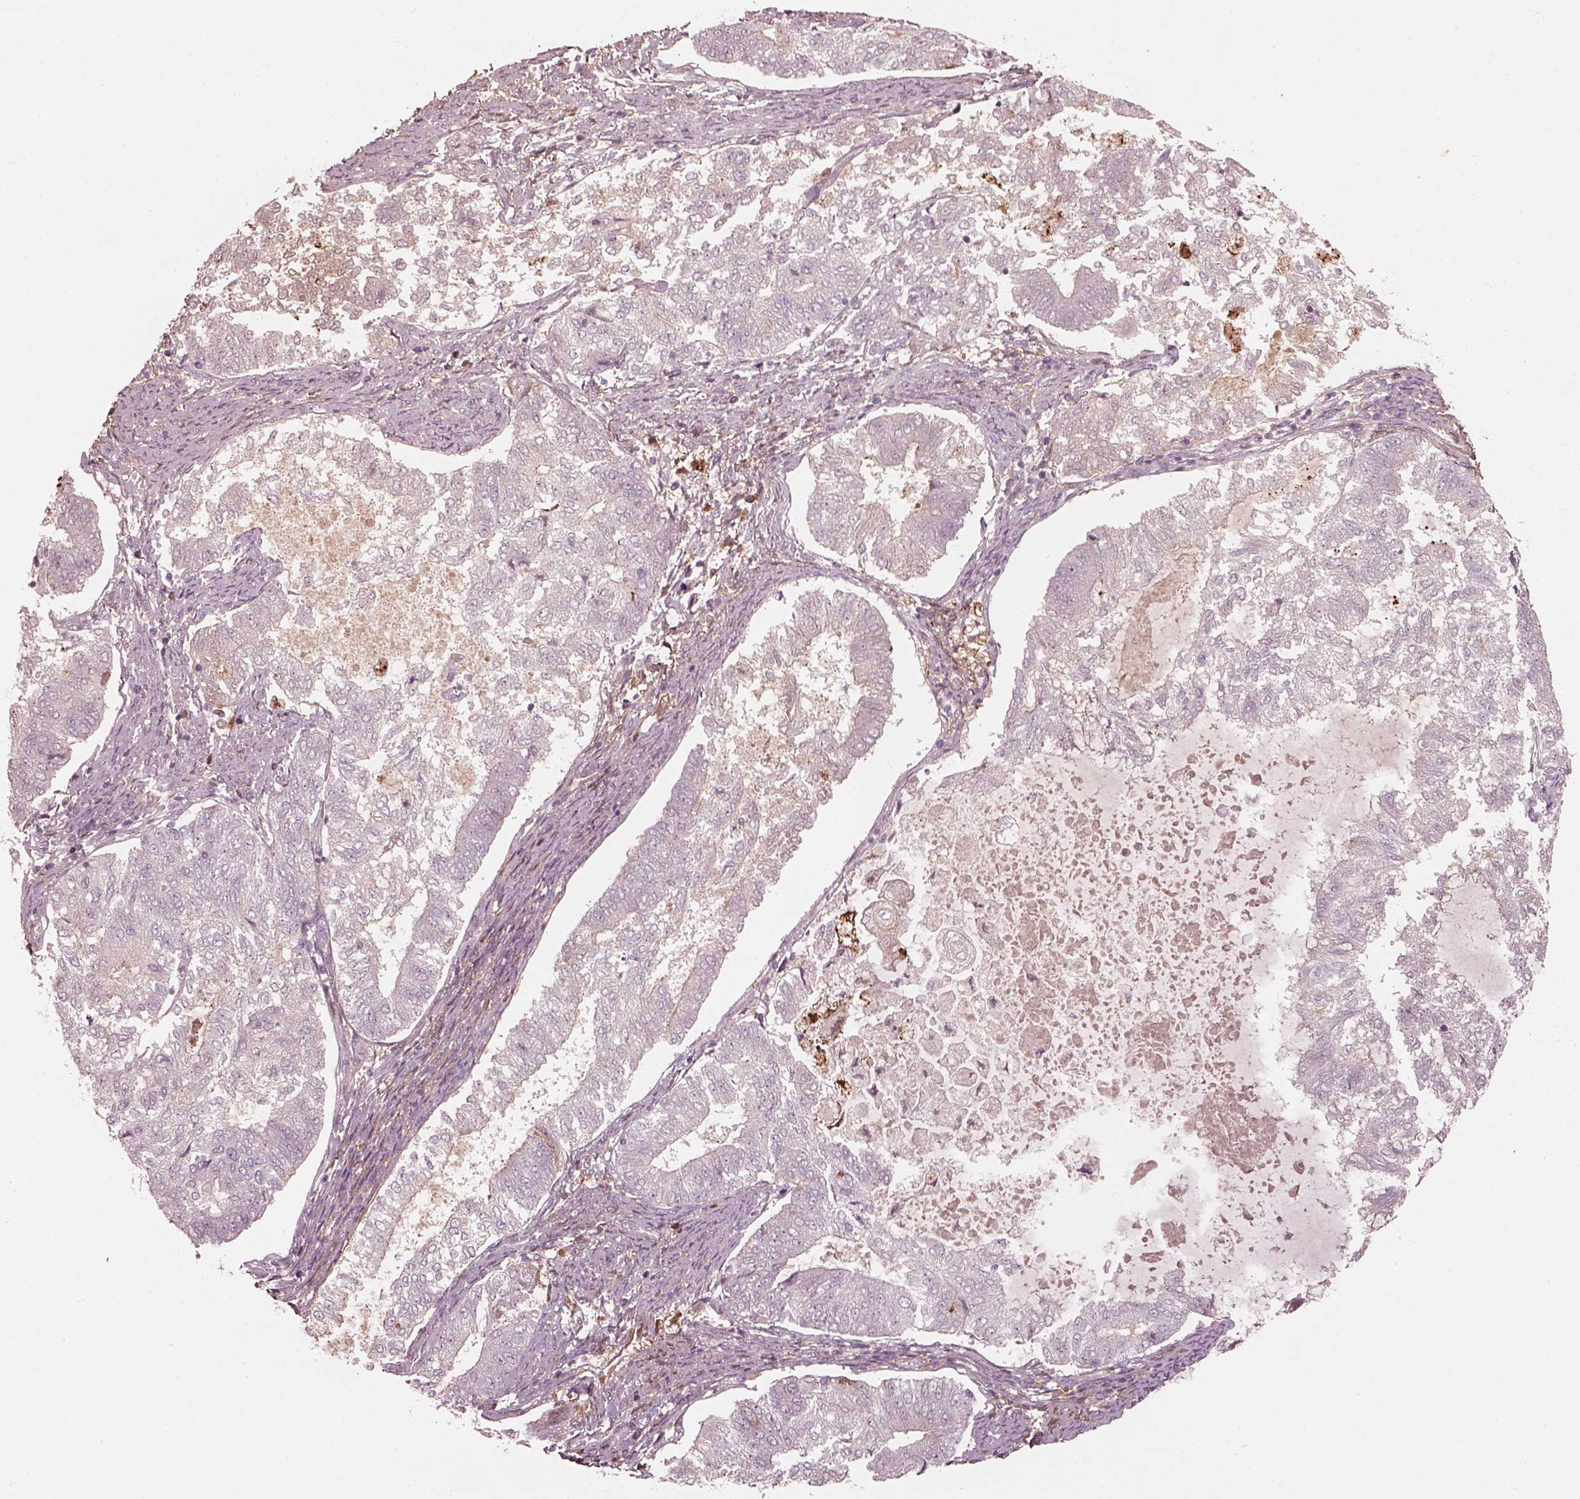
{"staining": {"intensity": "negative", "quantity": "none", "location": "none"}, "tissue": "endometrial cancer", "cell_type": "Tumor cells", "image_type": "cancer", "snomed": [{"axis": "morphology", "description": "Adenocarcinoma, NOS"}, {"axis": "topography", "description": "Endometrium"}], "caption": "A micrograph of adenocarcinoma (endometrial) stained for a protein exhibits no brown staining in tumor cells.", "gene": "EFEMP1", "patient": {"sex": "female", "age": 65}}